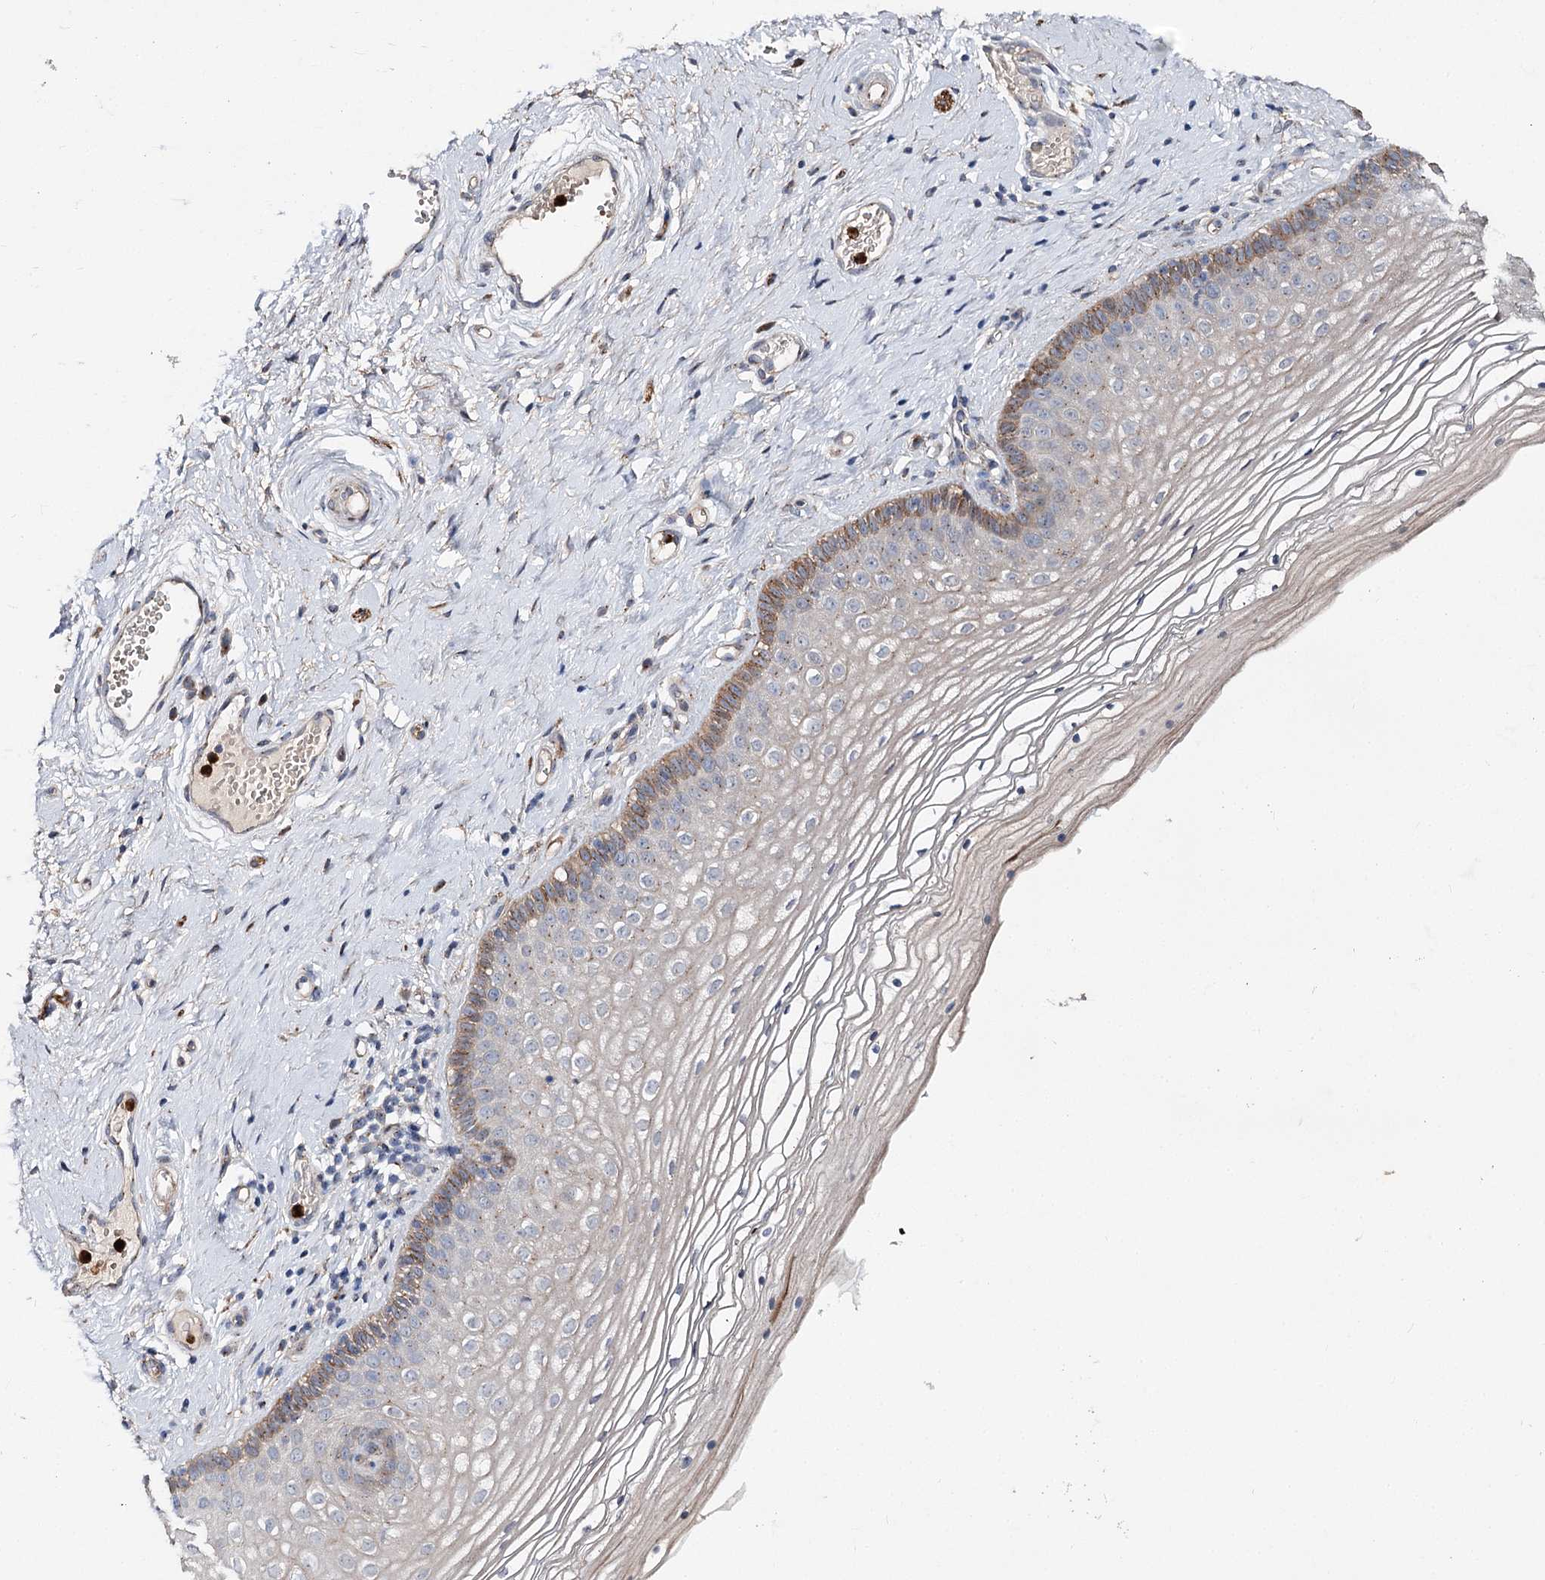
{"staining": {"intensity": "moderate", "quantity": "<25%", "location": "cytoplasmic/membranous"}, "tissue": "vagina", "cell_type": "Squamous epithelial cells", "image_type": "normal", "snomed": [{"axis": "morphology", "description": "Normal tissue, NOS"}, {"axis": "topography", "description": "Vagina"}], "caption": "Immunohistochemistry of benign human vagina exhibits low levels of moderate cytoplasmic/membranous positivity in about <25% of squamous epithelial cells.", "gene": "MINDY3", "patient": {"sex": "female", "age": 46}}